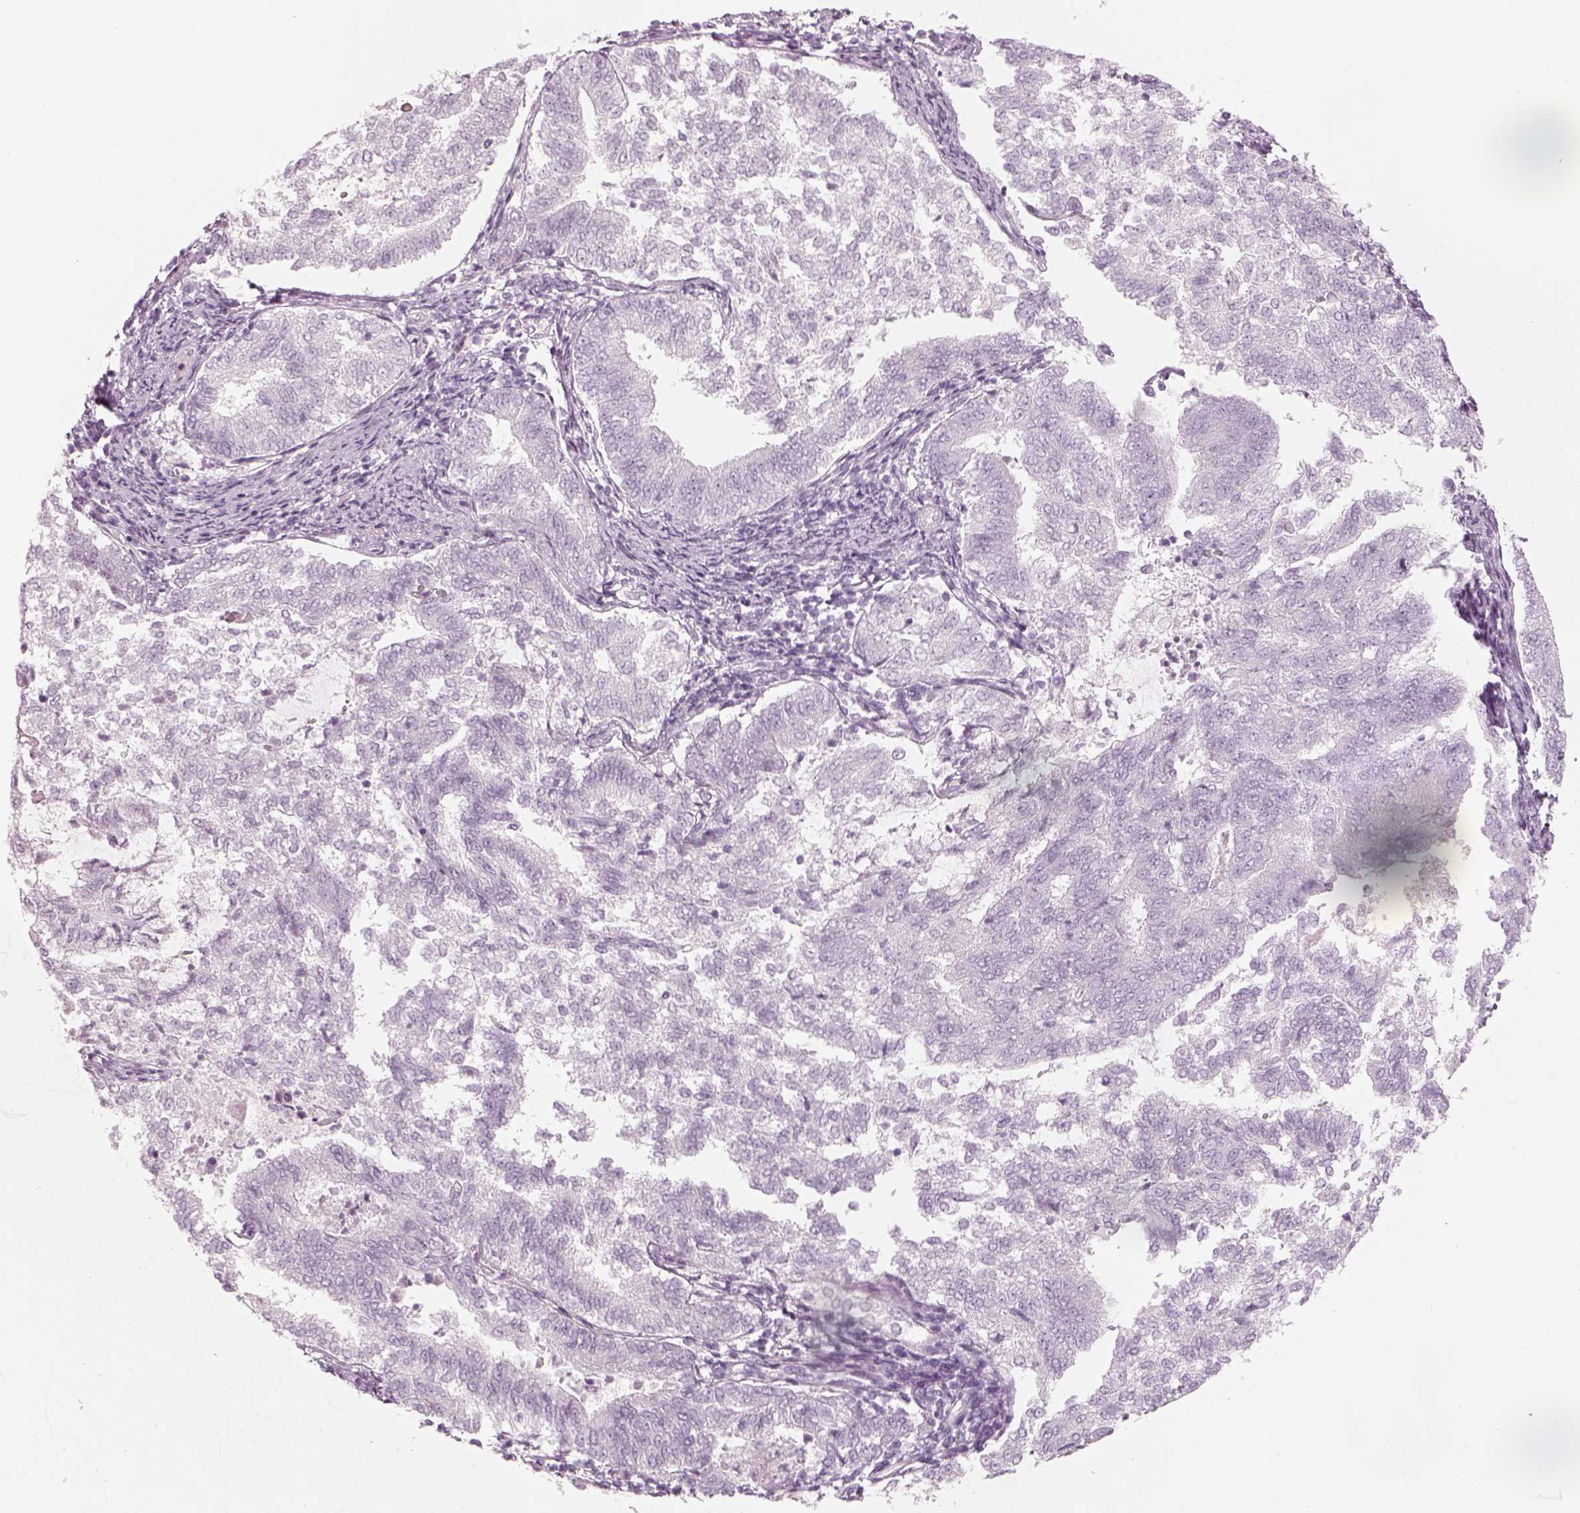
{"staining": {"intensity": "negative", "quantity": "none", "location": "none"}, "tissue": "endometrial cancer", "cell_type": "Tumor cells", "image_type": "cancer", "snomed": [{"axis": "morphology", "description": "Adenocarcinoma, NOS"}, {"axis": "topography", "description": "Endometrium"}], "caption": "IHC of endometrial cancer reveals no positivity in tumor cells.", "gene": "GAS2L2", "patient": {"sex": "female", "age": 65}}